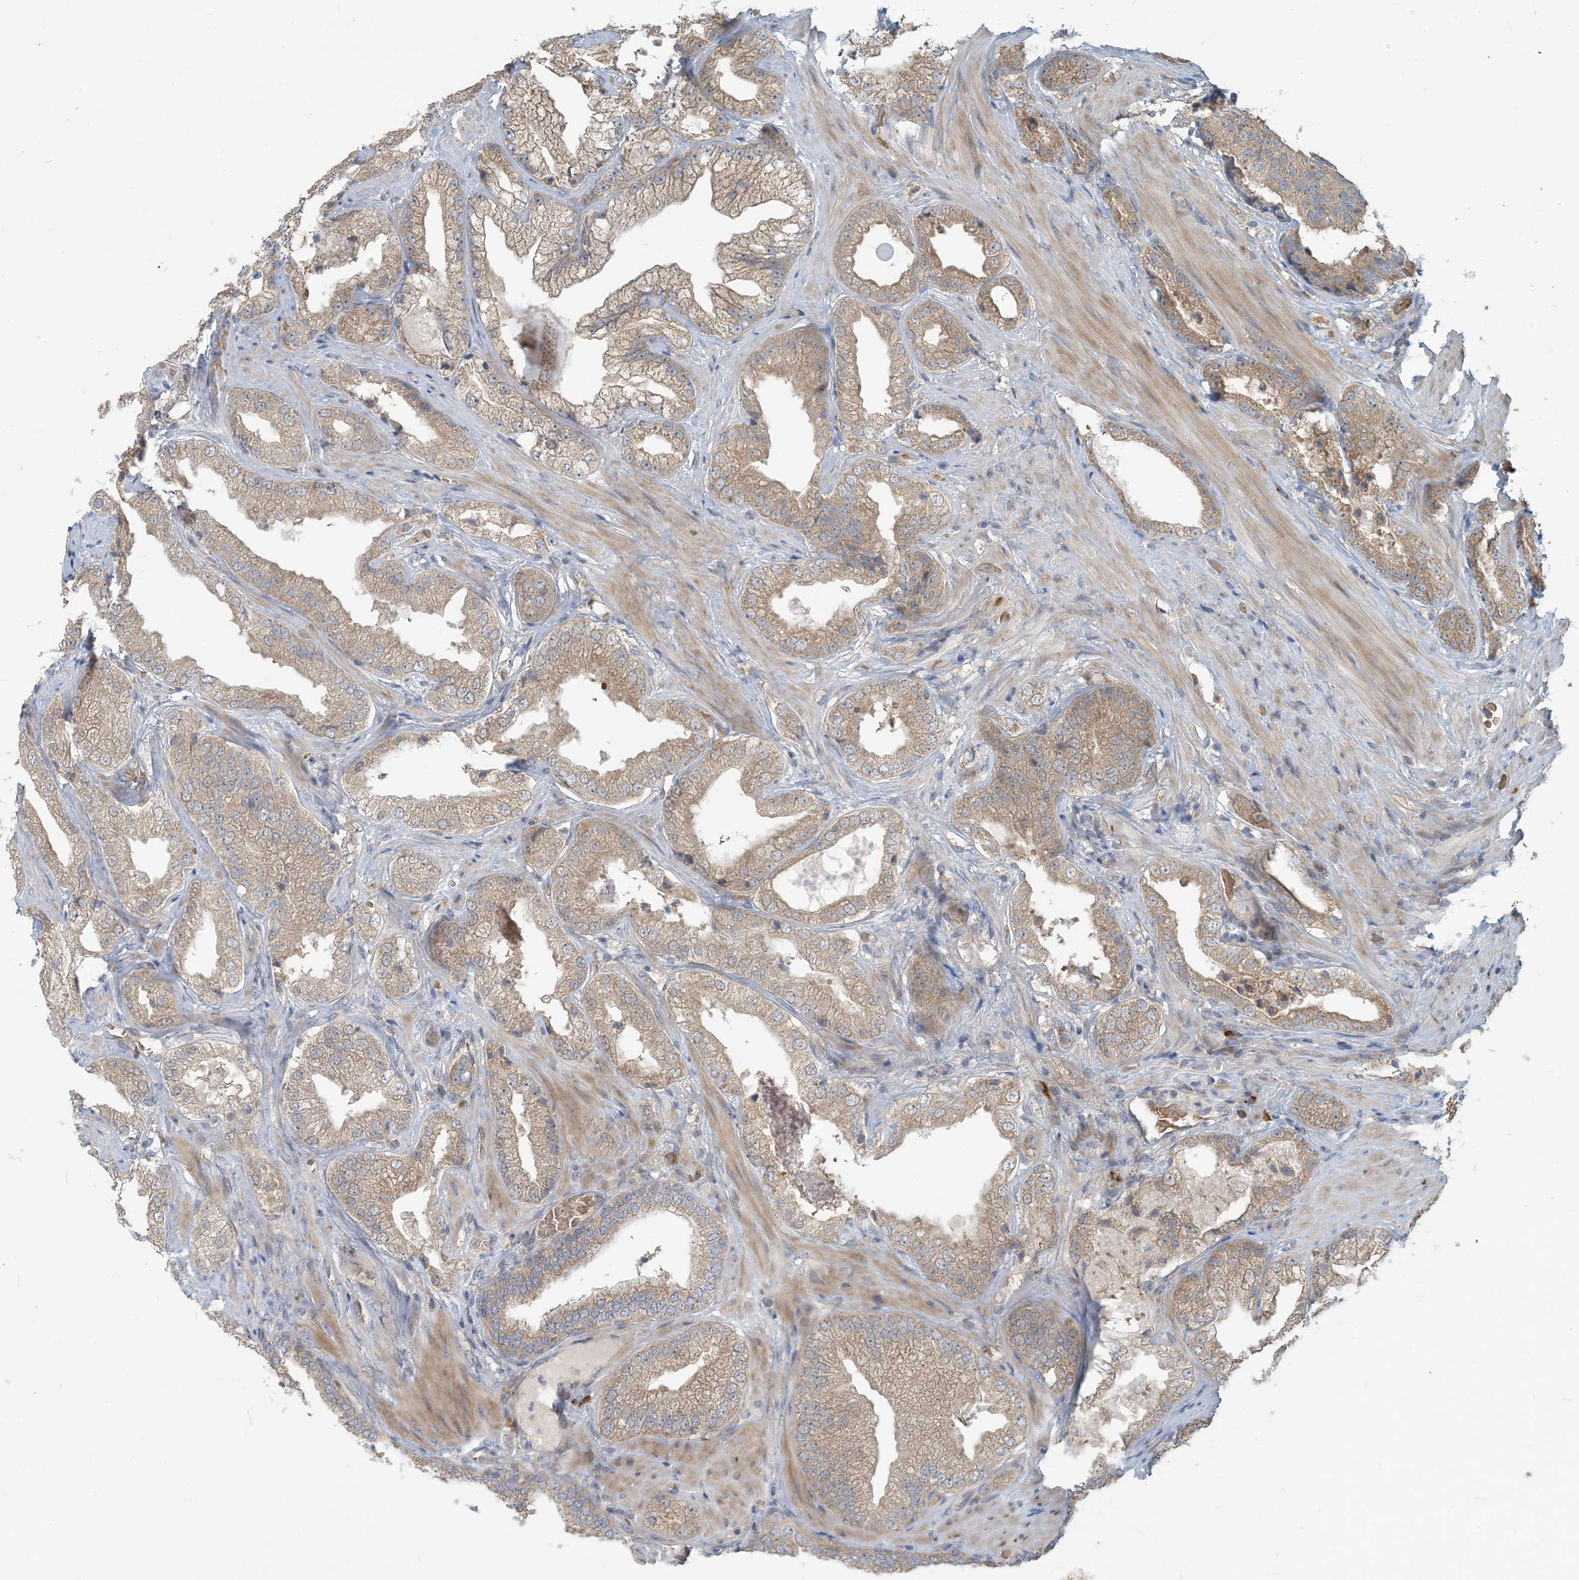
{"staining": {"intensity": "moderate", "quantity": "25%-75%", "location": "cytoplasmic/membranous"}, "tissue": "prostate cancer", "cell_type": "Tumor cells", "image_type": "cancer", "snomed": [{"axis": "morphology", "description": "Adenocarcinoma, High grade"}, {"axis": "topography", "description": "Prostate"}], "caption": "This histopathology image demonstrates IHC staining of prostate cancer (high-grade adenocarcinoma), with medium moderate cytoplasmic/membranous positivity in approximately 25%-75% of tumor cells.", "gene": "PUSL1", "patient": {"sex": "male", "age": 58}}